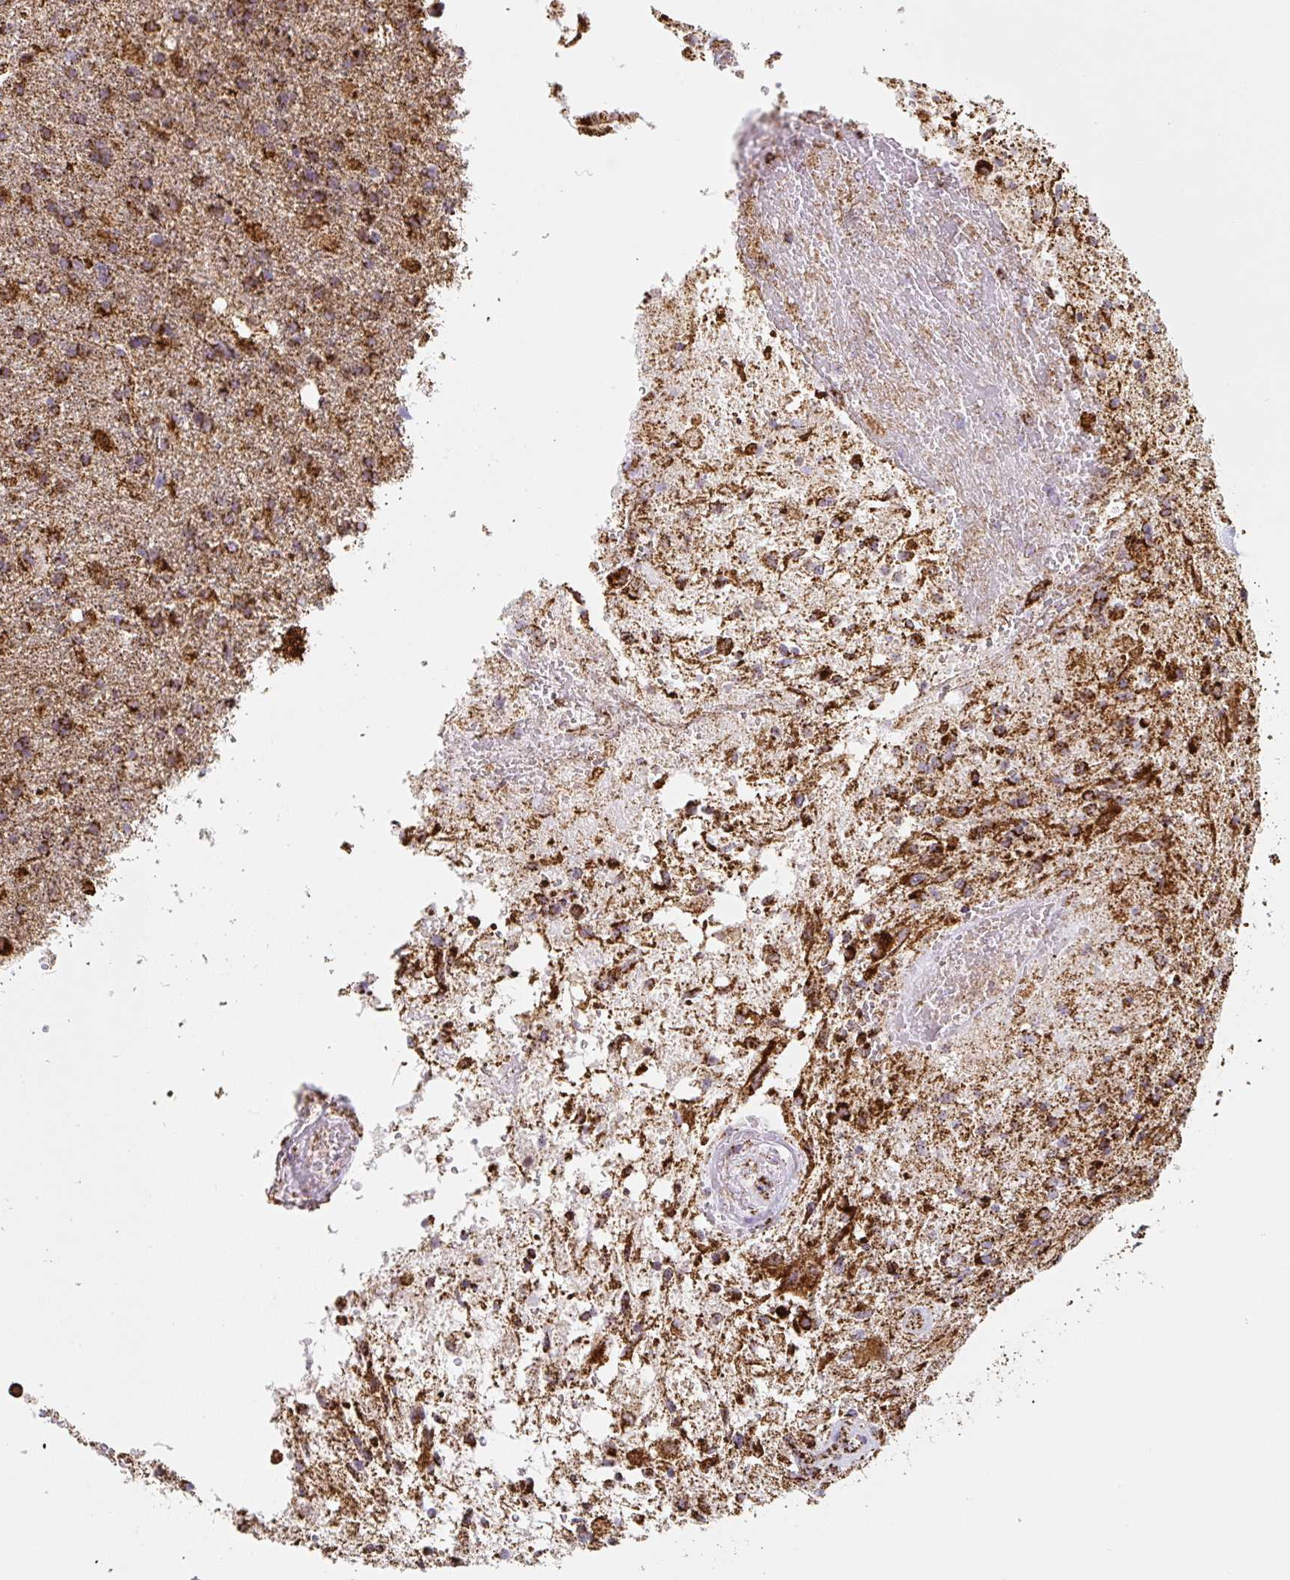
{"staining": {"intensity": "strong", "quantity": ">75%", "location": "cytoplasmic/membranous"}, "tissue": "glioma", "cell_type": "Tumor cells", "image_type": "cancer", "snomed": [{"axis": "morphology", "description": "Glioma, malignant, High grade"}, {"axis": "topography", "description": "Brain"}], "caption": "Brown immunohistochemical staining in human glioma exhibits strong cytoplasmic/membranous staining in about >75% of tumor cells.", "gene": "ATP5F1A", "patient": {"sex": "male", "age": 56}}